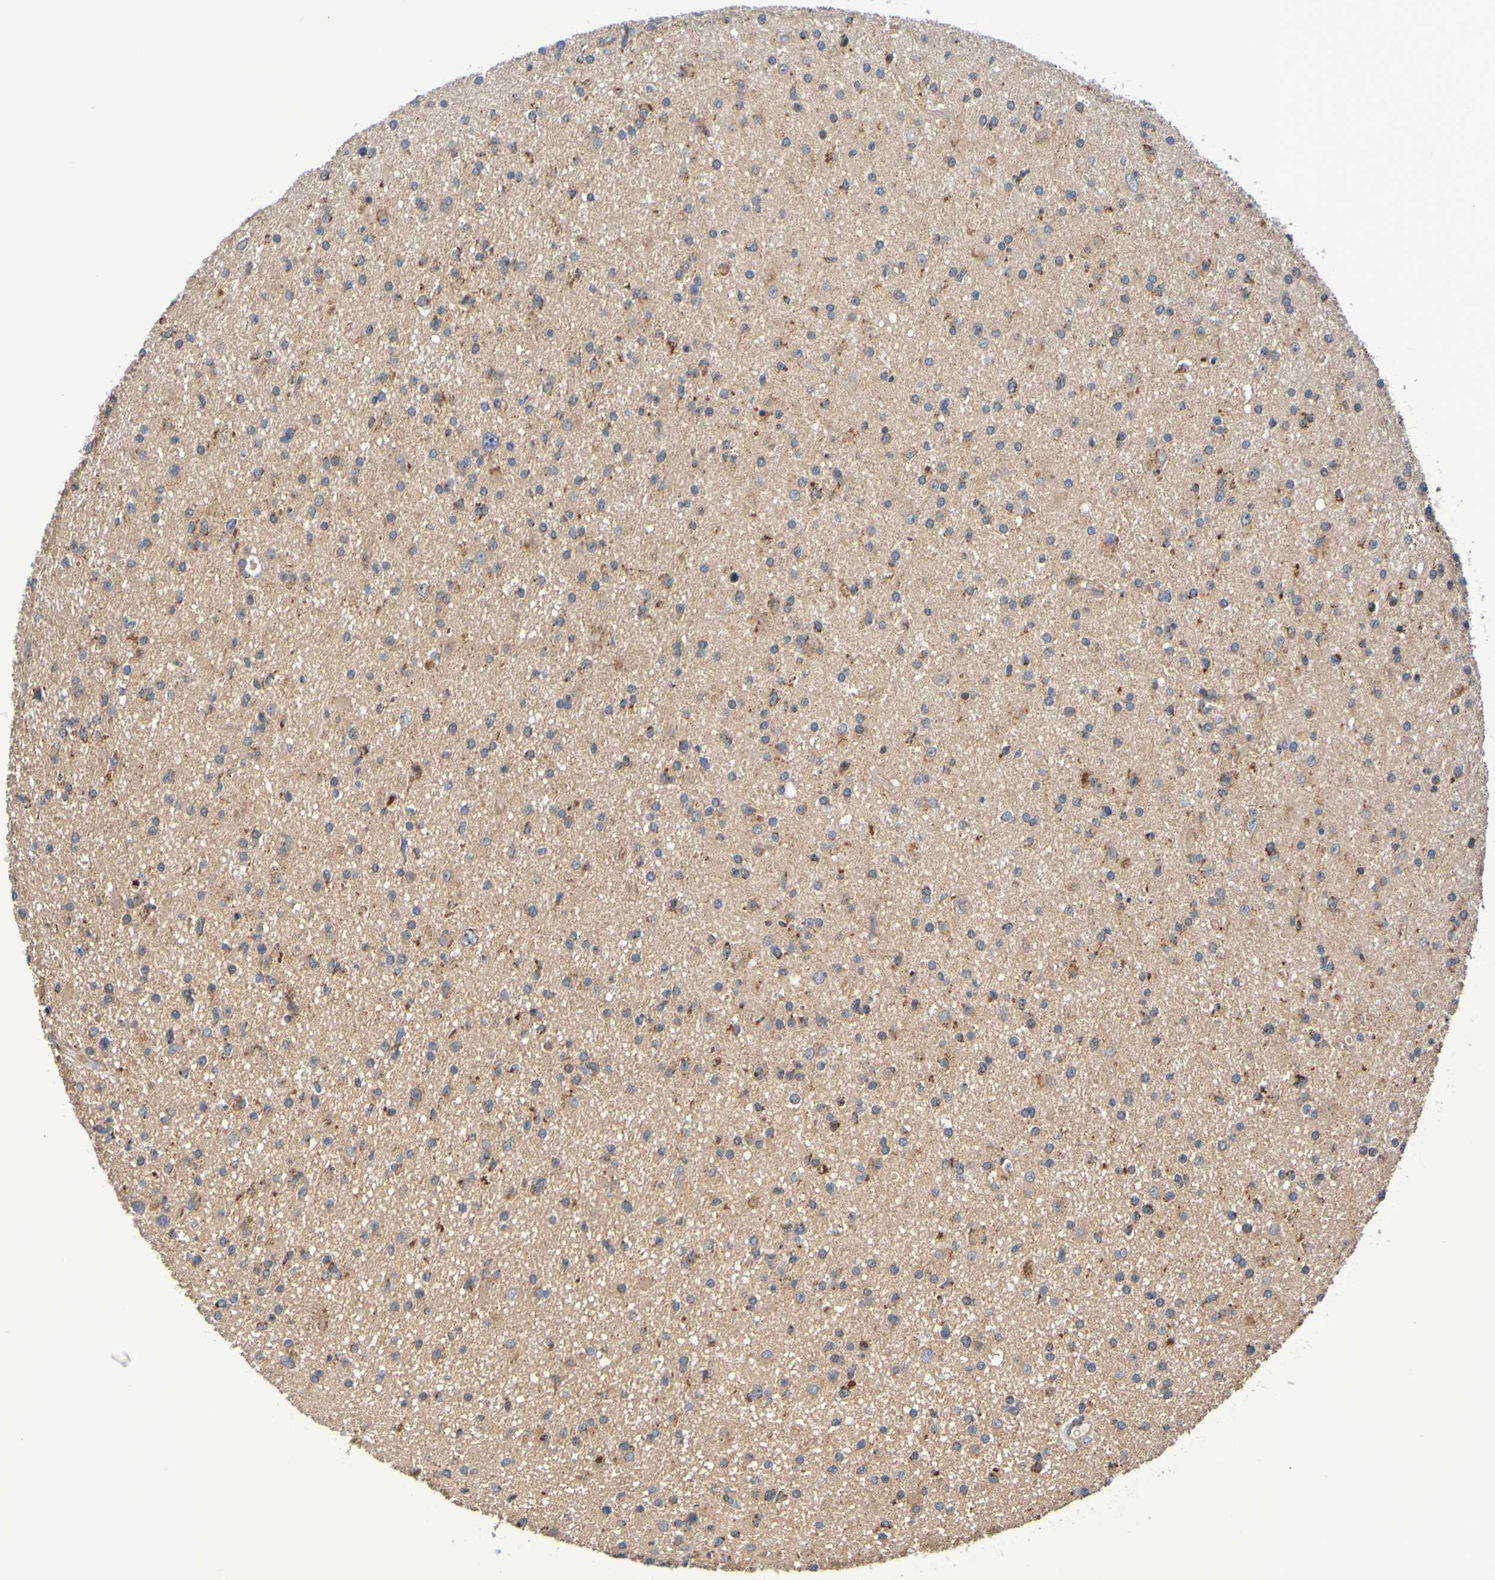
{"staining": {"intensity": "moderate", "quantity": "<25%", "location": "cytoplasmic/membranous"}, "tissue": "glioma", "cell_type": "Tumor cells", "image_type": "cancer", "snomed": [{"axis": "morphology", "description": "Glioma, malignant, High grade"}, {"axis": "topography", "description": "Brain"}], "caption": "Glioma tissue demonstrates moderate cytoplasmic/membranous positivity in approximately <25% of tumor cells", "gene": "CCDC51", "patient": {"sex": "male", "age": 33}}